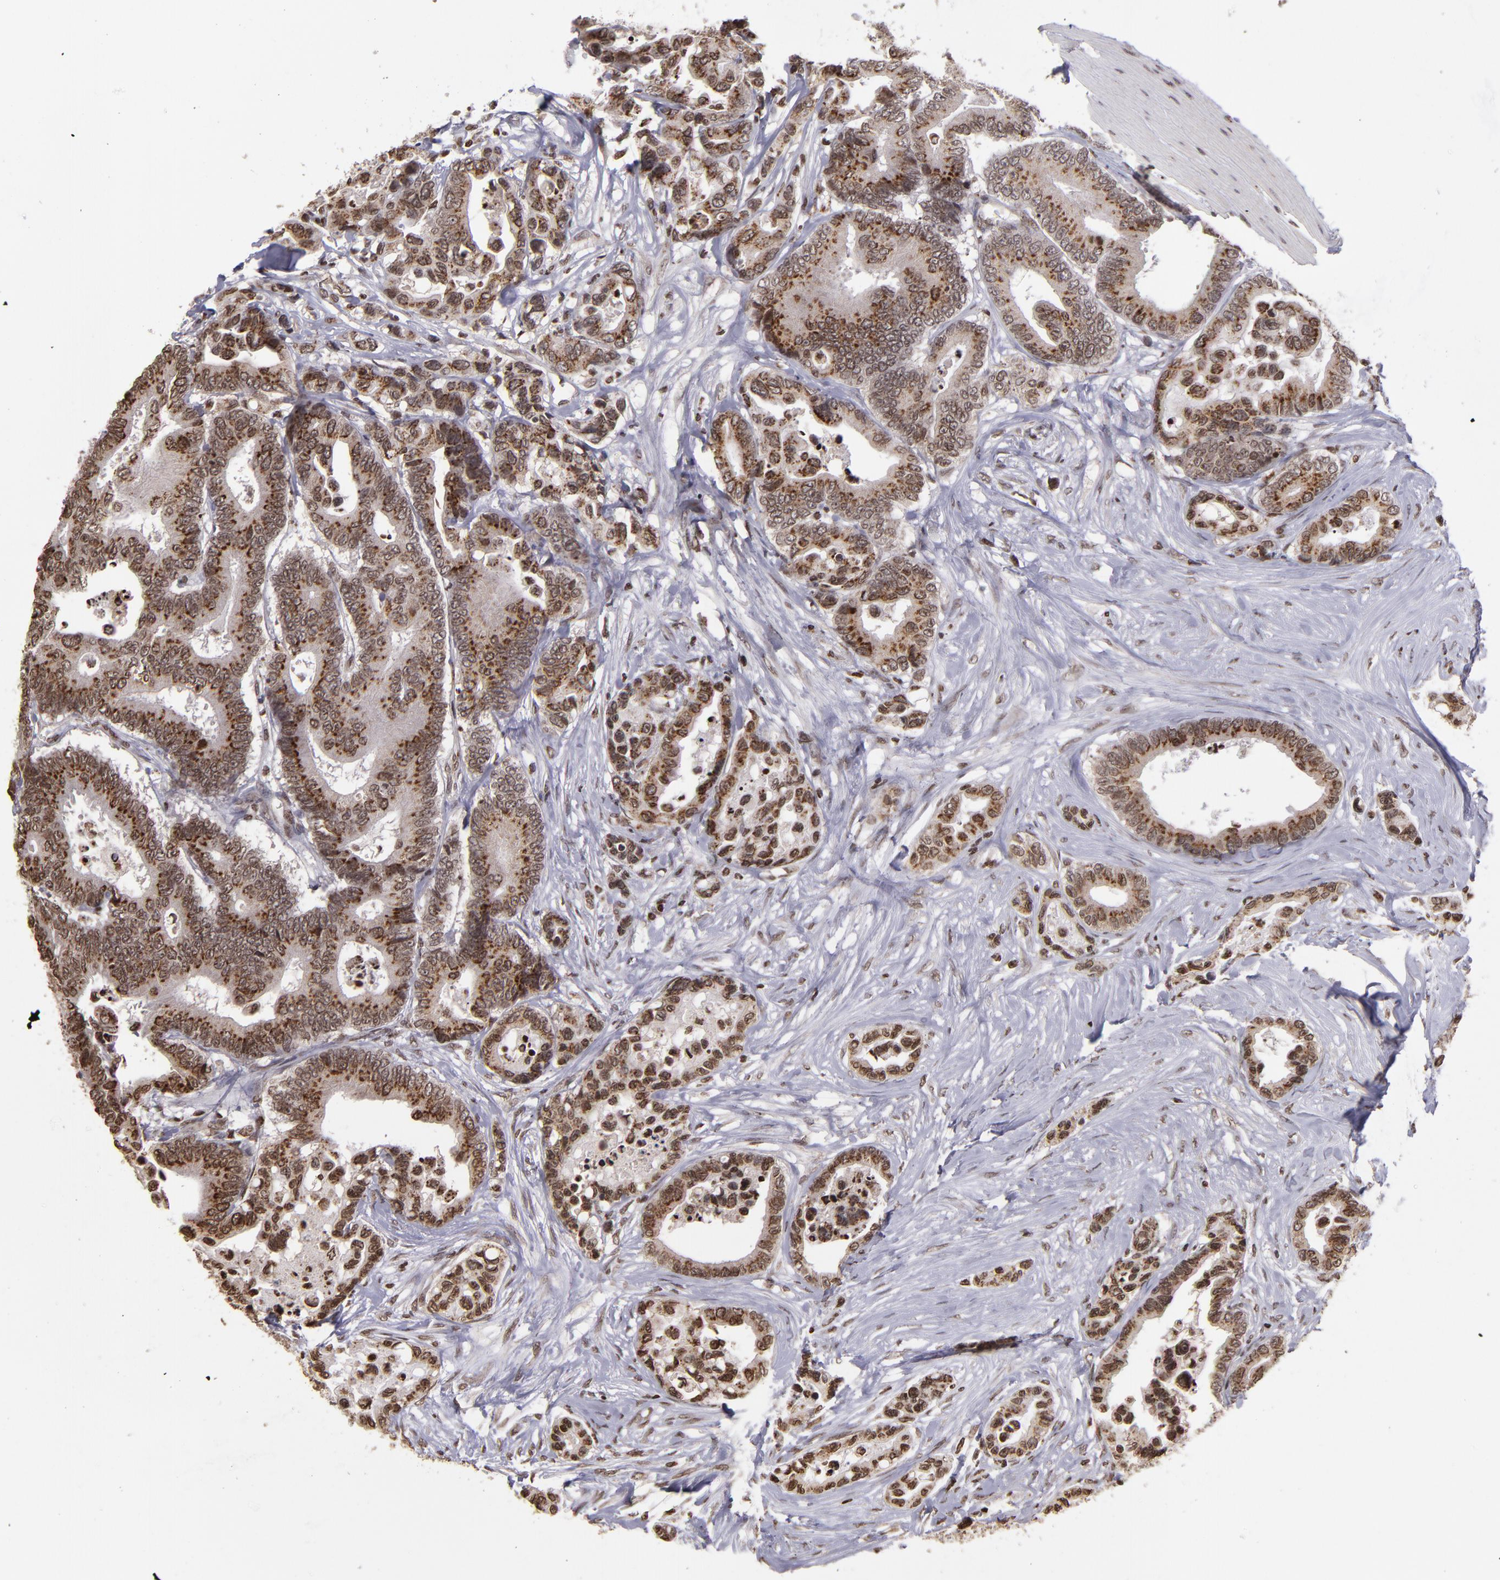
{"staining": {"intensity": "strong", "quantity": ">75%", "location": "cytoplasmic/membranous,nuclear"}, "tissue": "colorectal cancer", "cell_type": "Tumor cells", "image_type": "cancer", "snomed": [{"axis": "morphology", "description": "Adenocarcinoma, NOS"}, {"axis": "topography", "description": "Colon"}], "caption": "The immunohistochemical stain highlights strong cytoplasmic/membranous and nuclear expression in tumor cells of colorectal cancer tissue. (DAB IHC, brown staining for protein, blue staining for nuclei).", "gene": "CSDC2", "patient": {"sex": "male", "age": 82}}